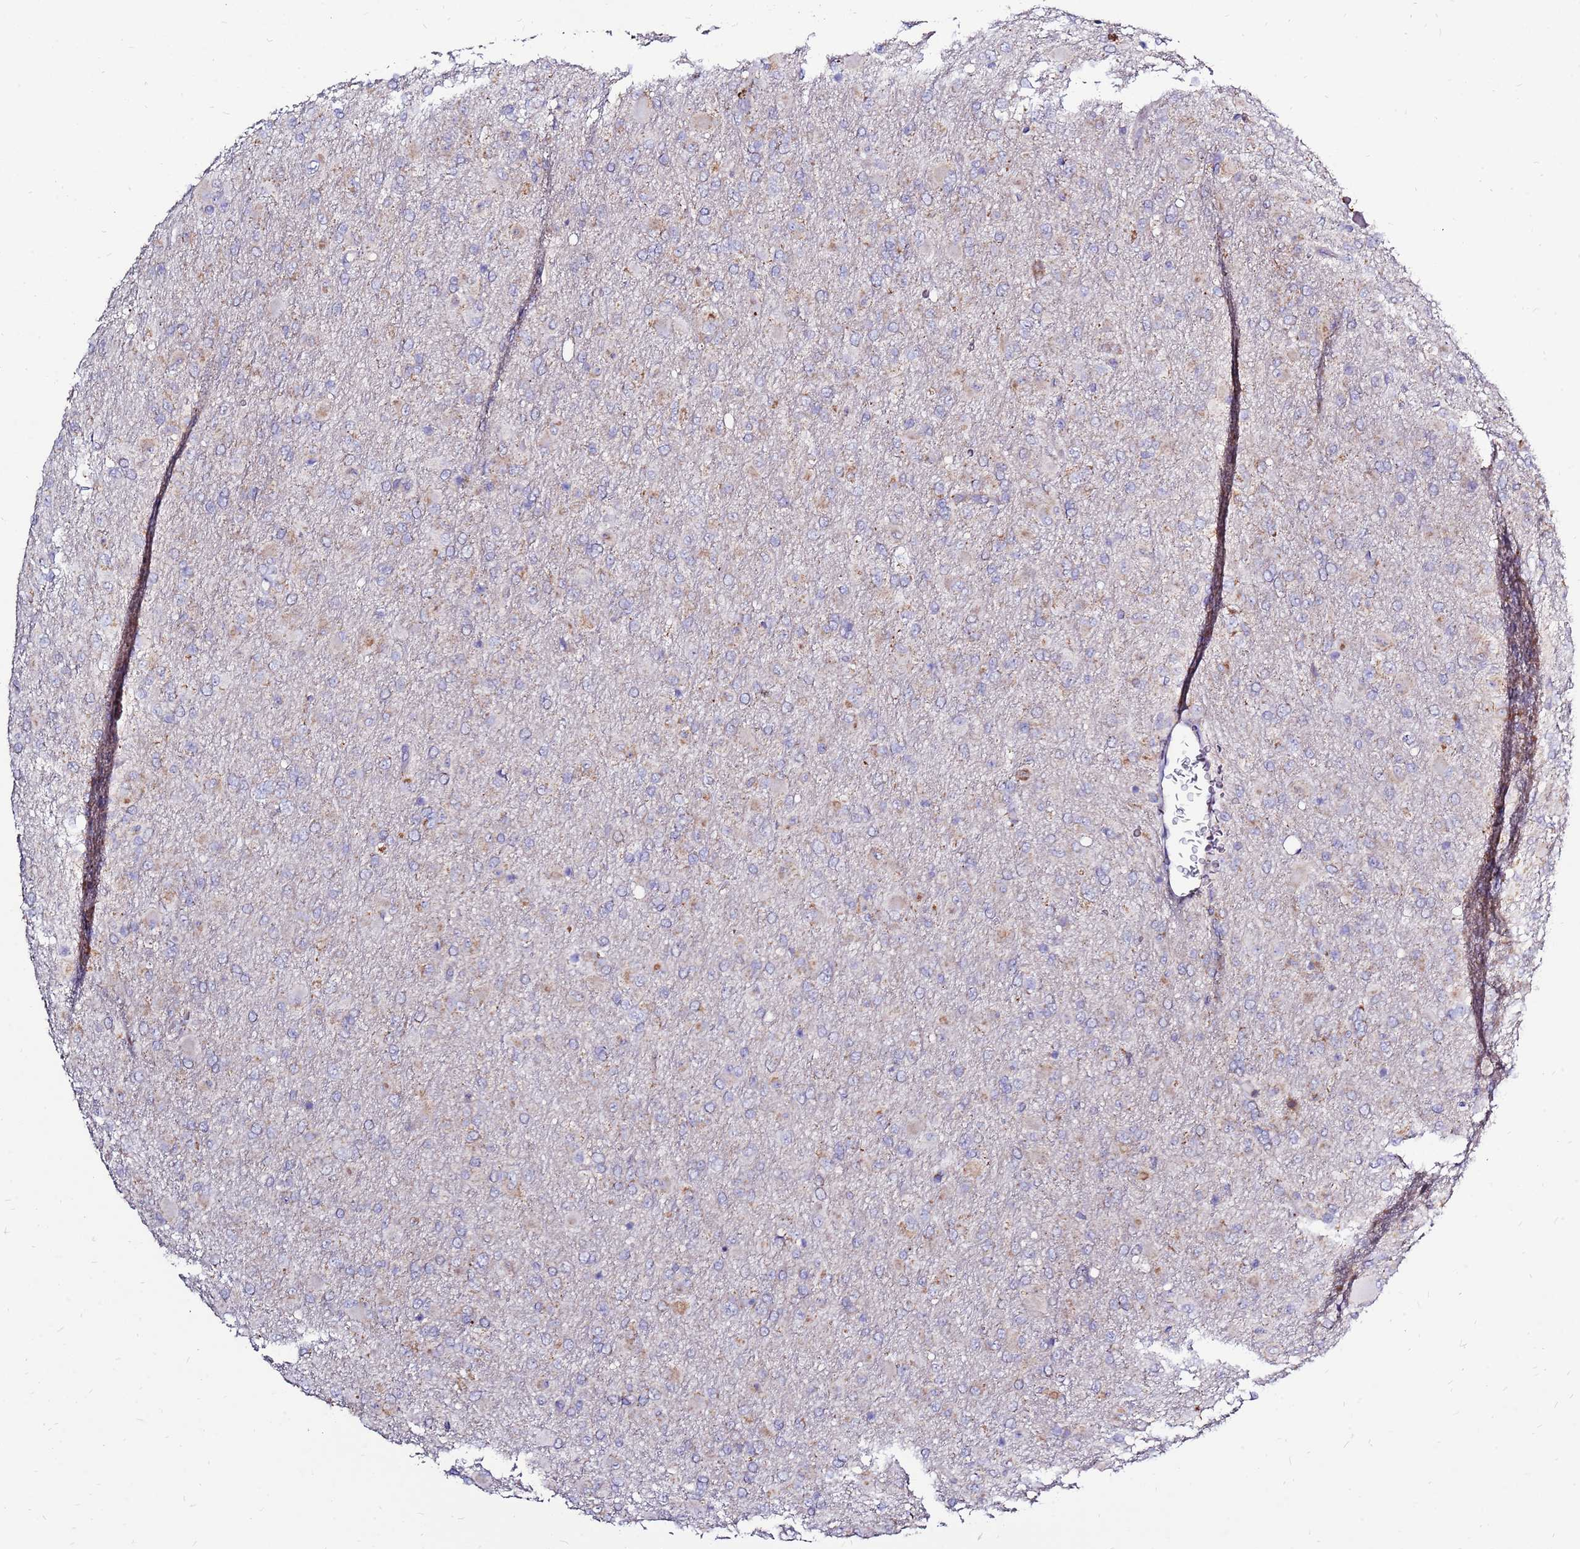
{"staining": {"intensity": "negative", "quantity": "none", "location": "none"}, "tissue": "glioma", "cell_type": "Tumor cells", "image_type": "cancer", "snomed": [{"axis": "morphology", "description": "Glioma, malignant, Low grade"}, {"axis": "topography", "description": "Brain"}], "caption": "IHC micrograph of neoplastic tissue: malignant low-grade glioma stained with DAB (3,3'-diaminobenzidine) displays no significant protein positivity in tumor cells.", "gene": "IGF1R", "patient": {"sex": "male", "age": 65}}